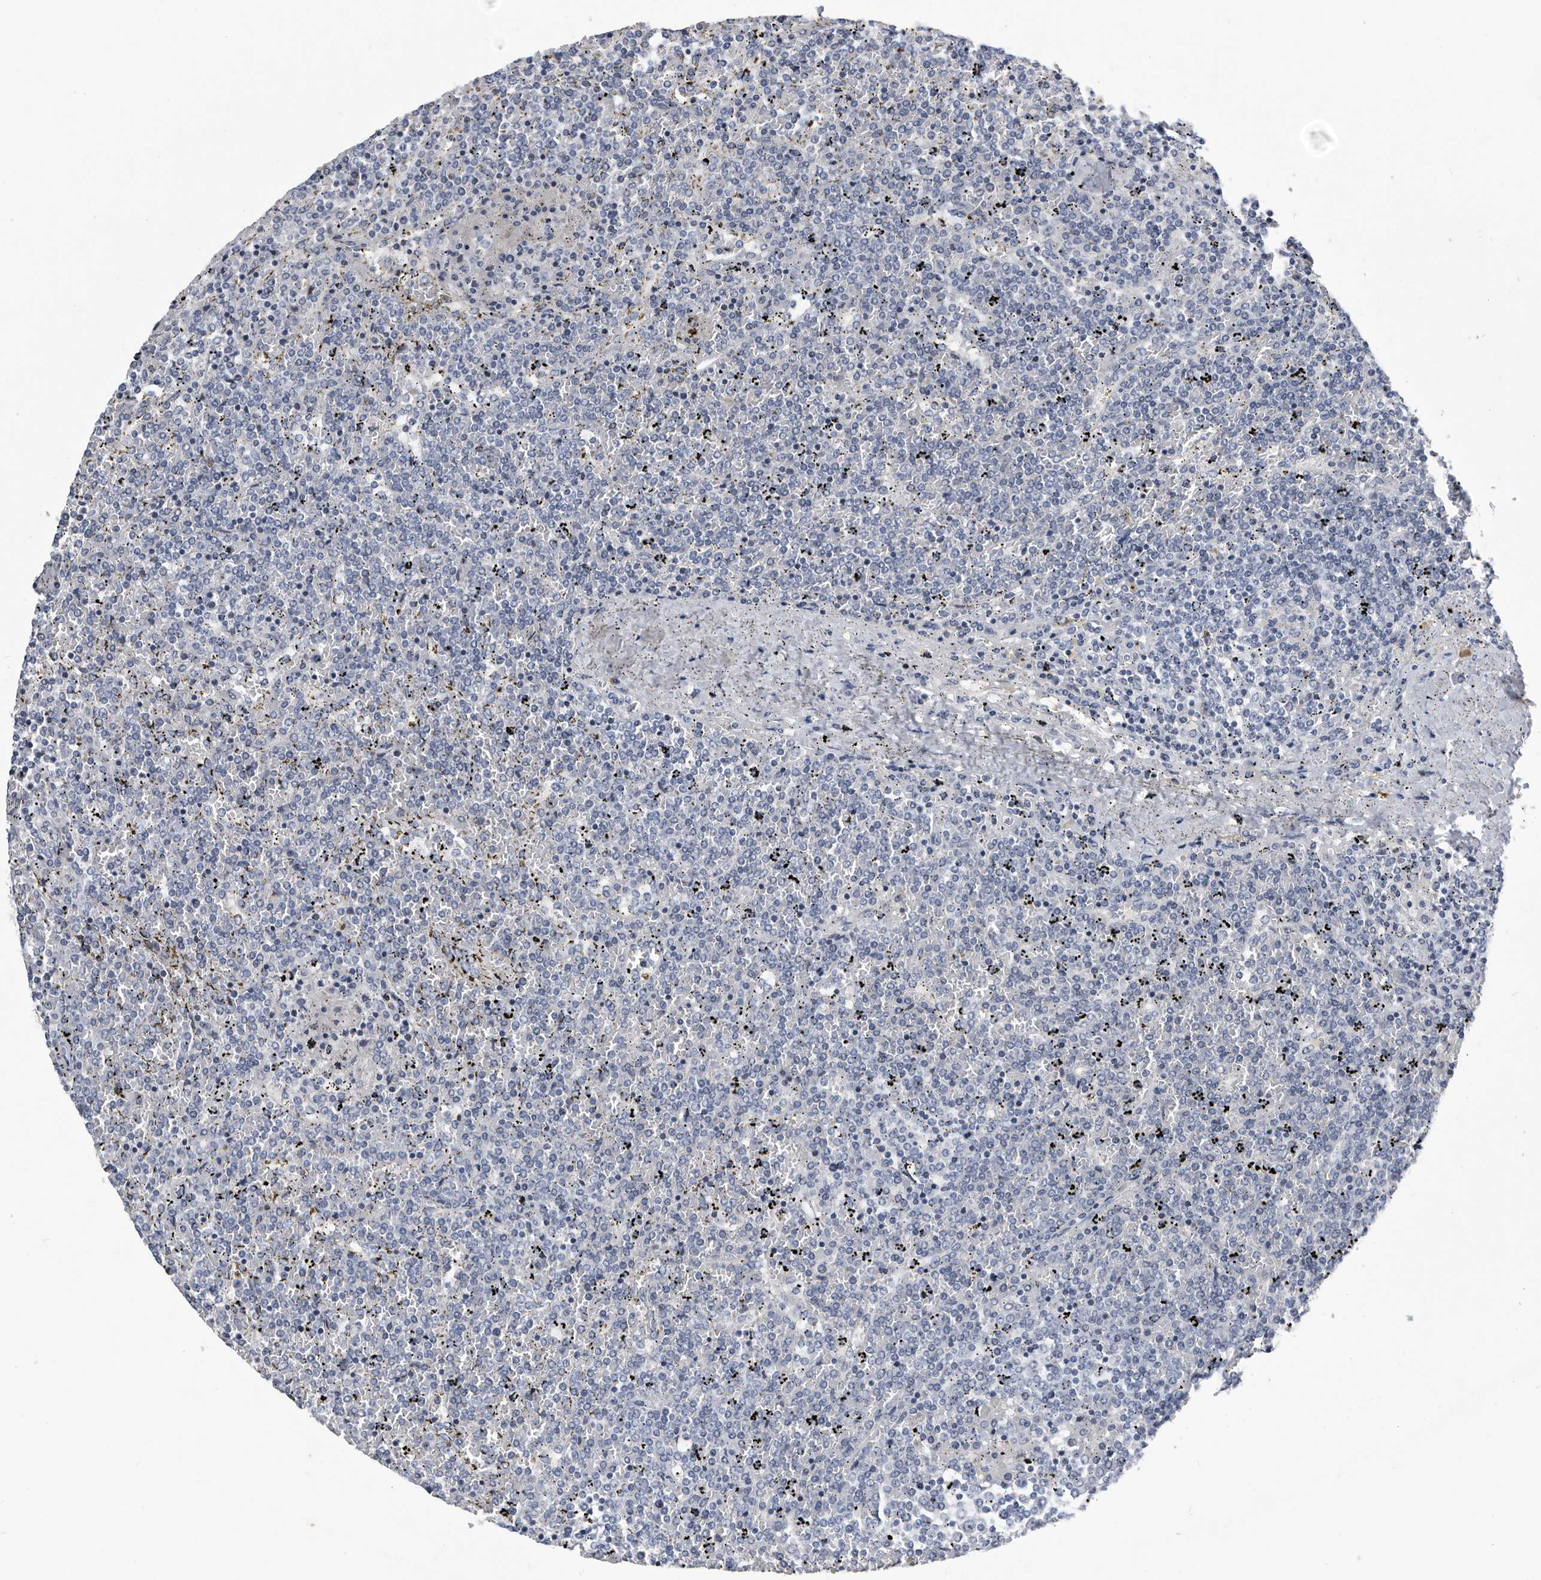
{"staining": {"intensity": "negative", "quantity": "none", "location": "none"}, "tissue": "lymphoma", "cell_type": "Tumor cells", "image_type": "cancer", "snomed": [{"axis": "morphology", "description": "Malignant lymphoma, non-Hodgkin's type, Low grade"}, {"axis": "topography", "description": "Spleen"}], "caption": "Tumor cells show no significant protein expression in lymphoma.", "gene": "BTBD6", "patient": {"sex": "female", "age": 19}}